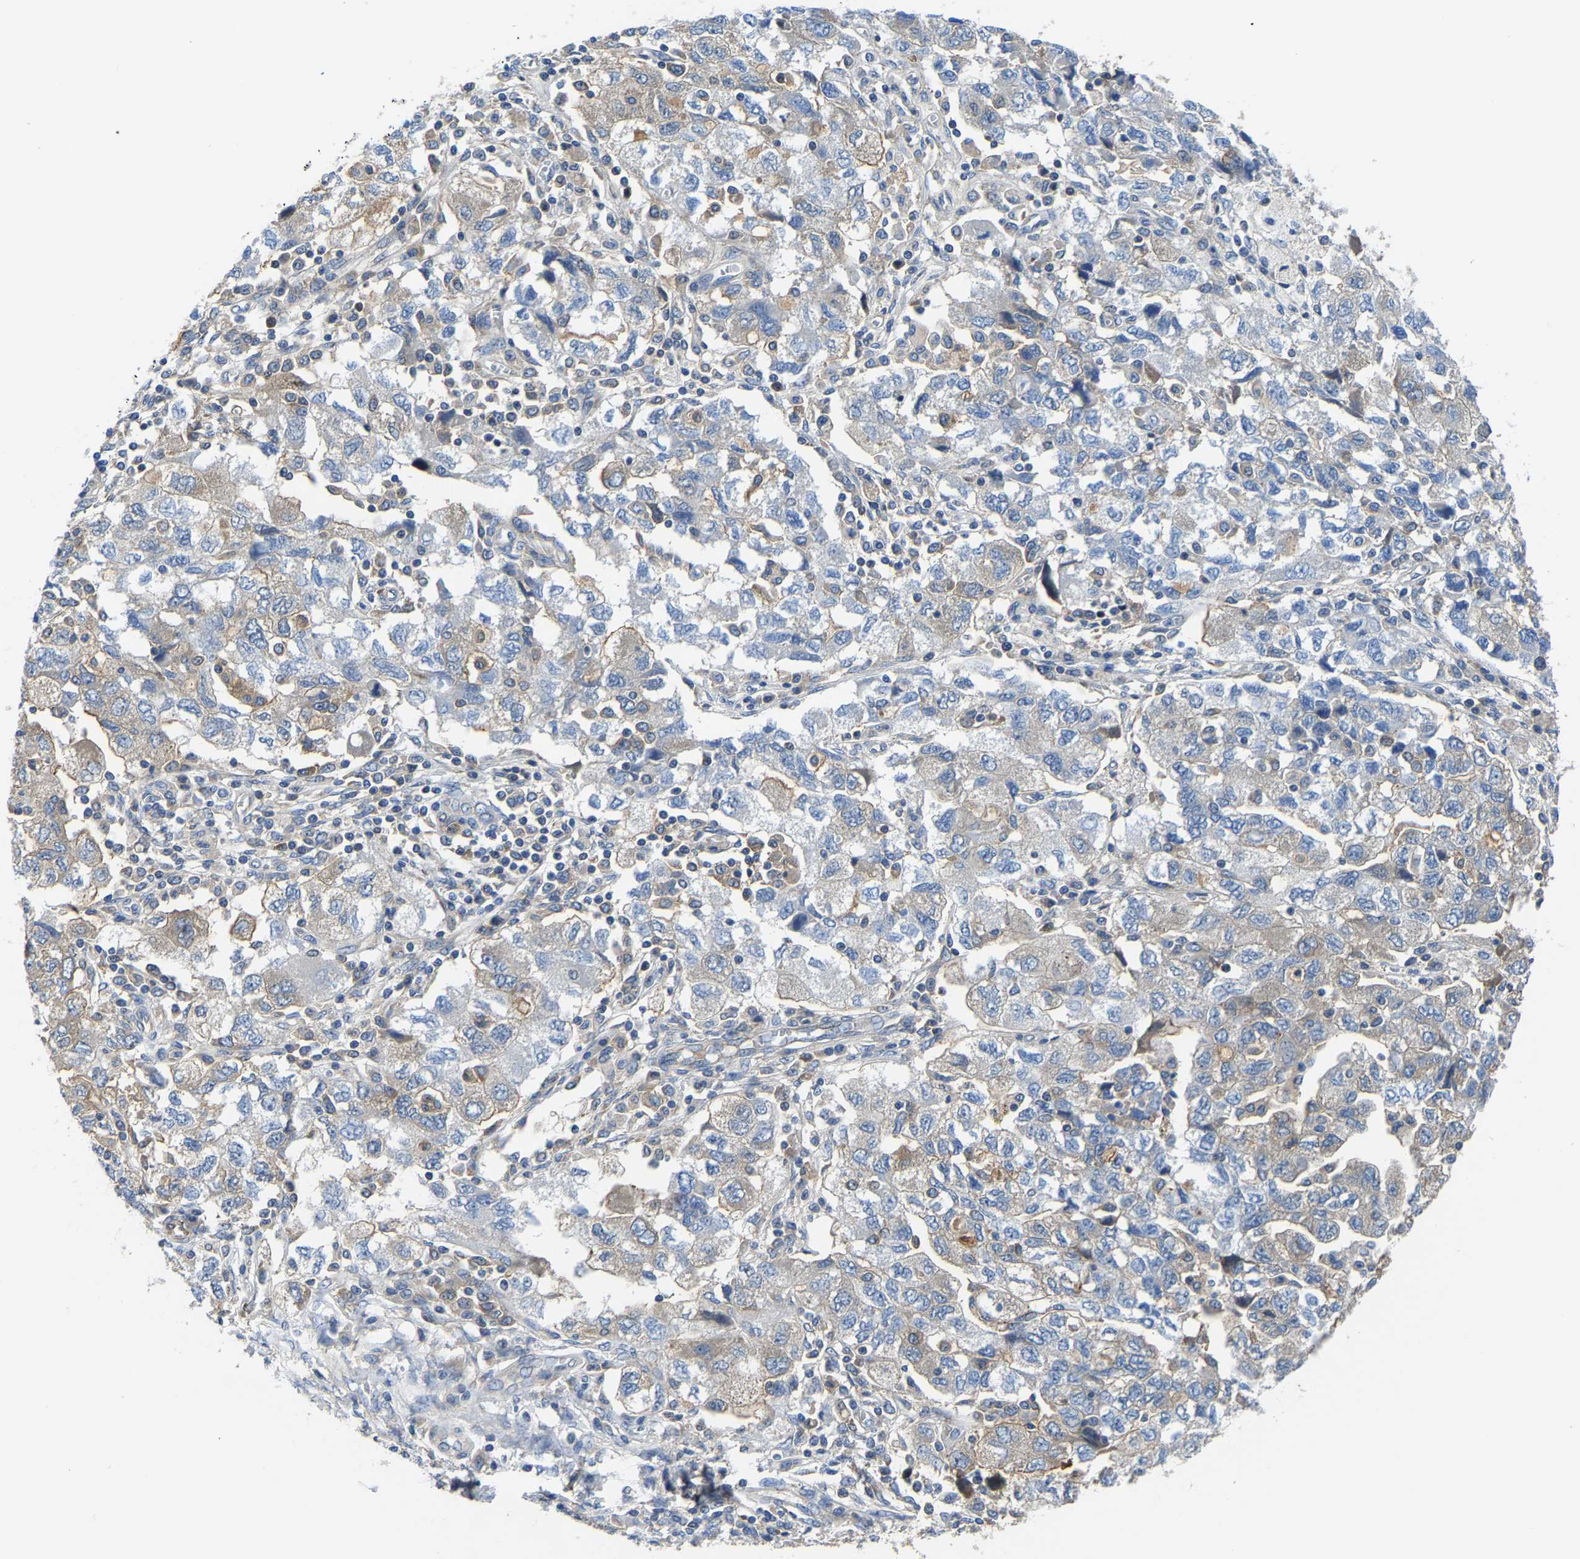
{"staining": {"intensity": "weak", "quantity": "<25%", "location": "cytoplasmic/membranous"}, "tissue": "ovarian cancer", "cell_type": "Tumor cells", "image_type": "cancer", "snomed": [{"axis": "morphology", "description": "Carcinoma, NOS"}, {"axis": "morphology", "description": "Cystadenocarcinoma, serous, NOS"}, {"axis": "topography", "description": "Ovary"}], "caption": "Tumor cells show no significant staining in ovarian cancer.", "gene": "G3BP2", "patient": {"sex": "female", "age": 69}}